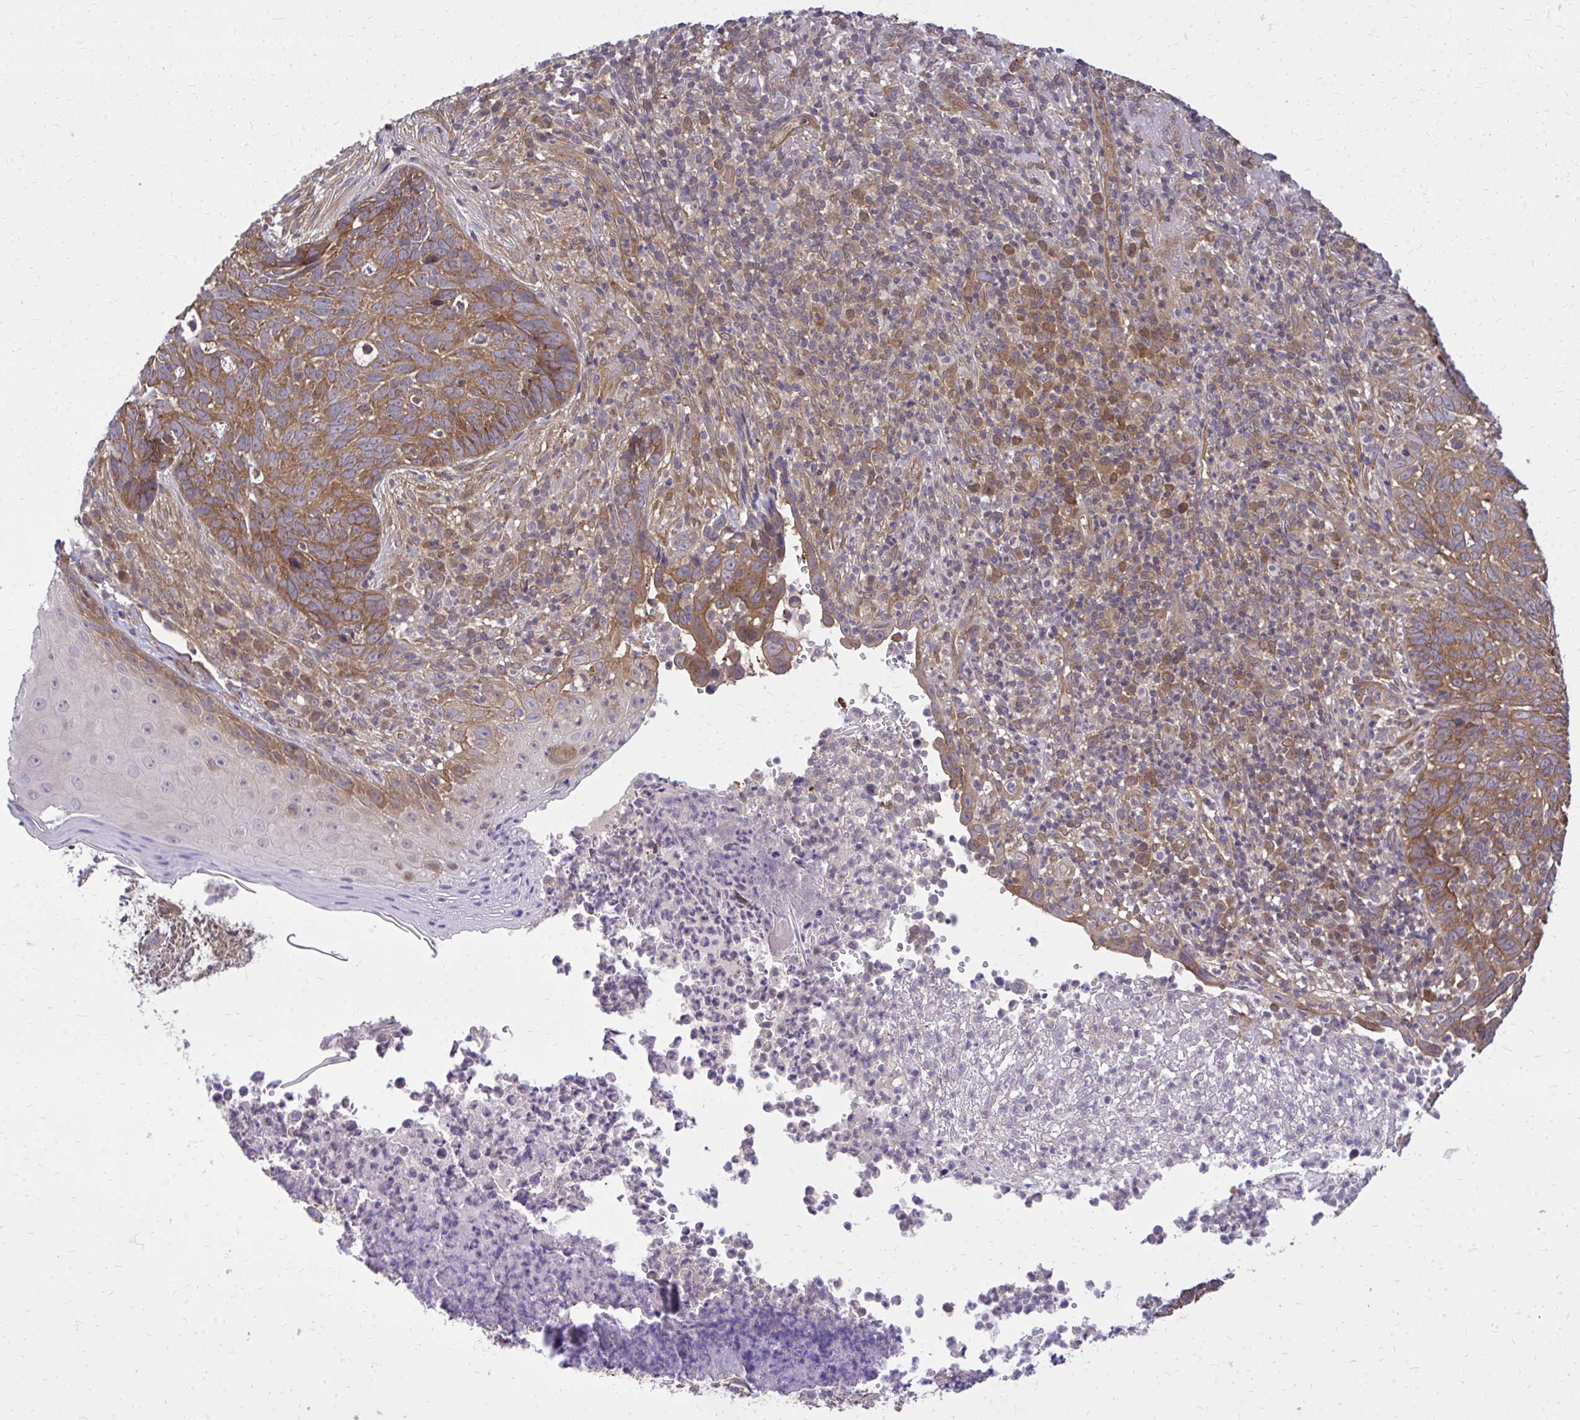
{"staining": {"intensity": "moderate", "quantity": ">75%", "location": "cytoplasmic/membranous"}, "tissue": "skin cancer", "cell_type": "Tumor cells", "image_type": "cancer", "snomed": [{"axis": "morphology", "description": "Basal cell carcinoma"}, {"axis": "topography", "description": "Skin"}, {"axis": "topography", "description": "Skin of face"}], "caption": "IHC (DAB) staining of basal cell carcinoma (skin) shows moderate cytoplasmic/membranous protein positivity in approximately >75% of tumor cells.", "gene": "PPP5C", "patient": {"sex": "female", "age": 95}}